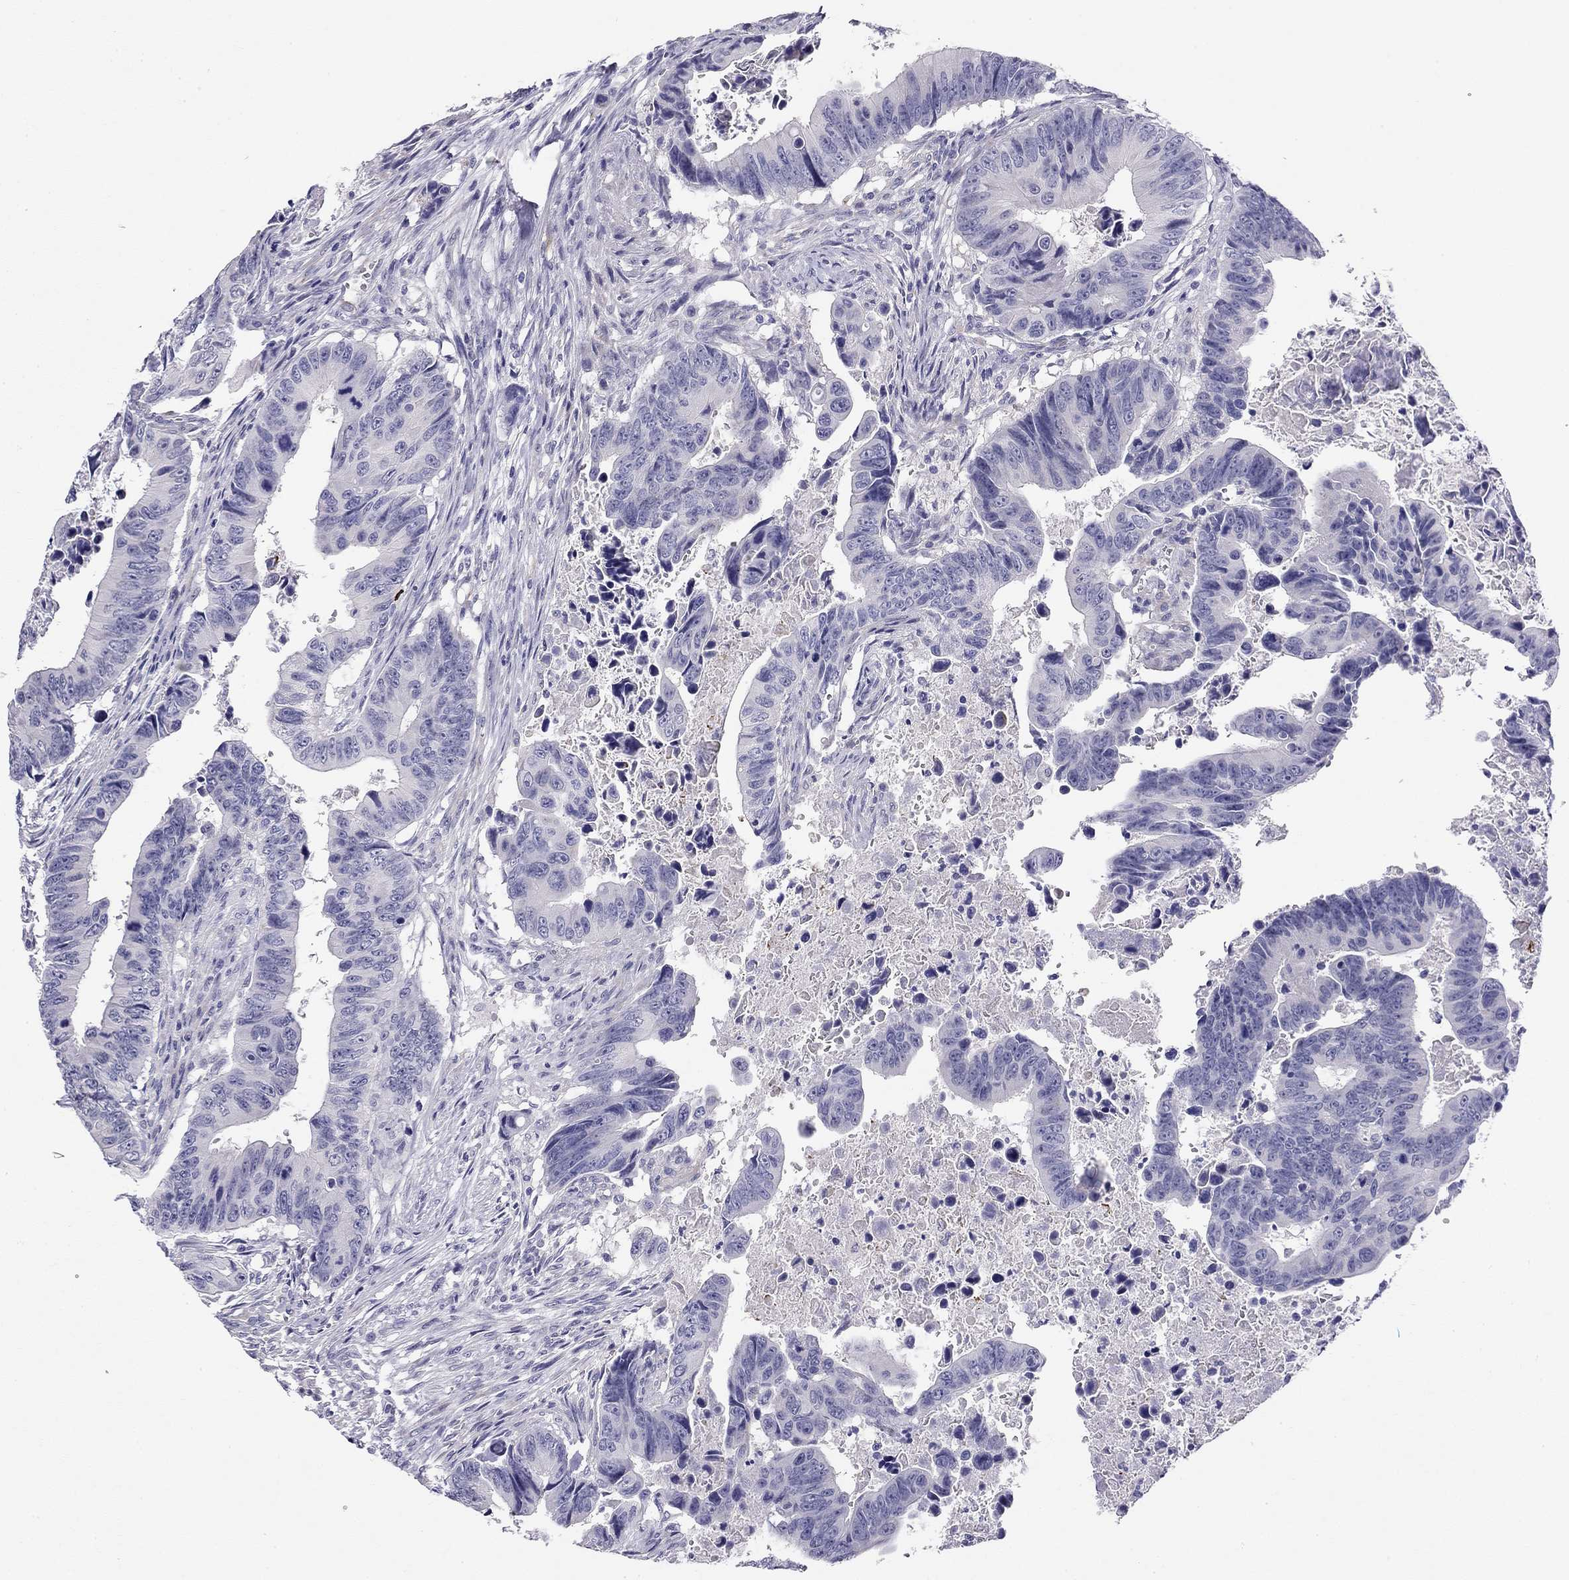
{"staining": {"intensity": "negative", "quantity": "none", "location": "none"}, "tissue": "colorectal cancer", "cell_type": "Tumor cells", "image_type": "cancer", "snomed": [{"axis": "morphology", "description": "Adenocarcinoma, NOS"}, {"axis": "topography", "description": "Colon"}], "caption": "The photomicrograph displays no significant expression in tumor cells of adenocarcinoma (colorectal).", "gene": "RTL1", "patient": {"sex": "female", "age": 87}}